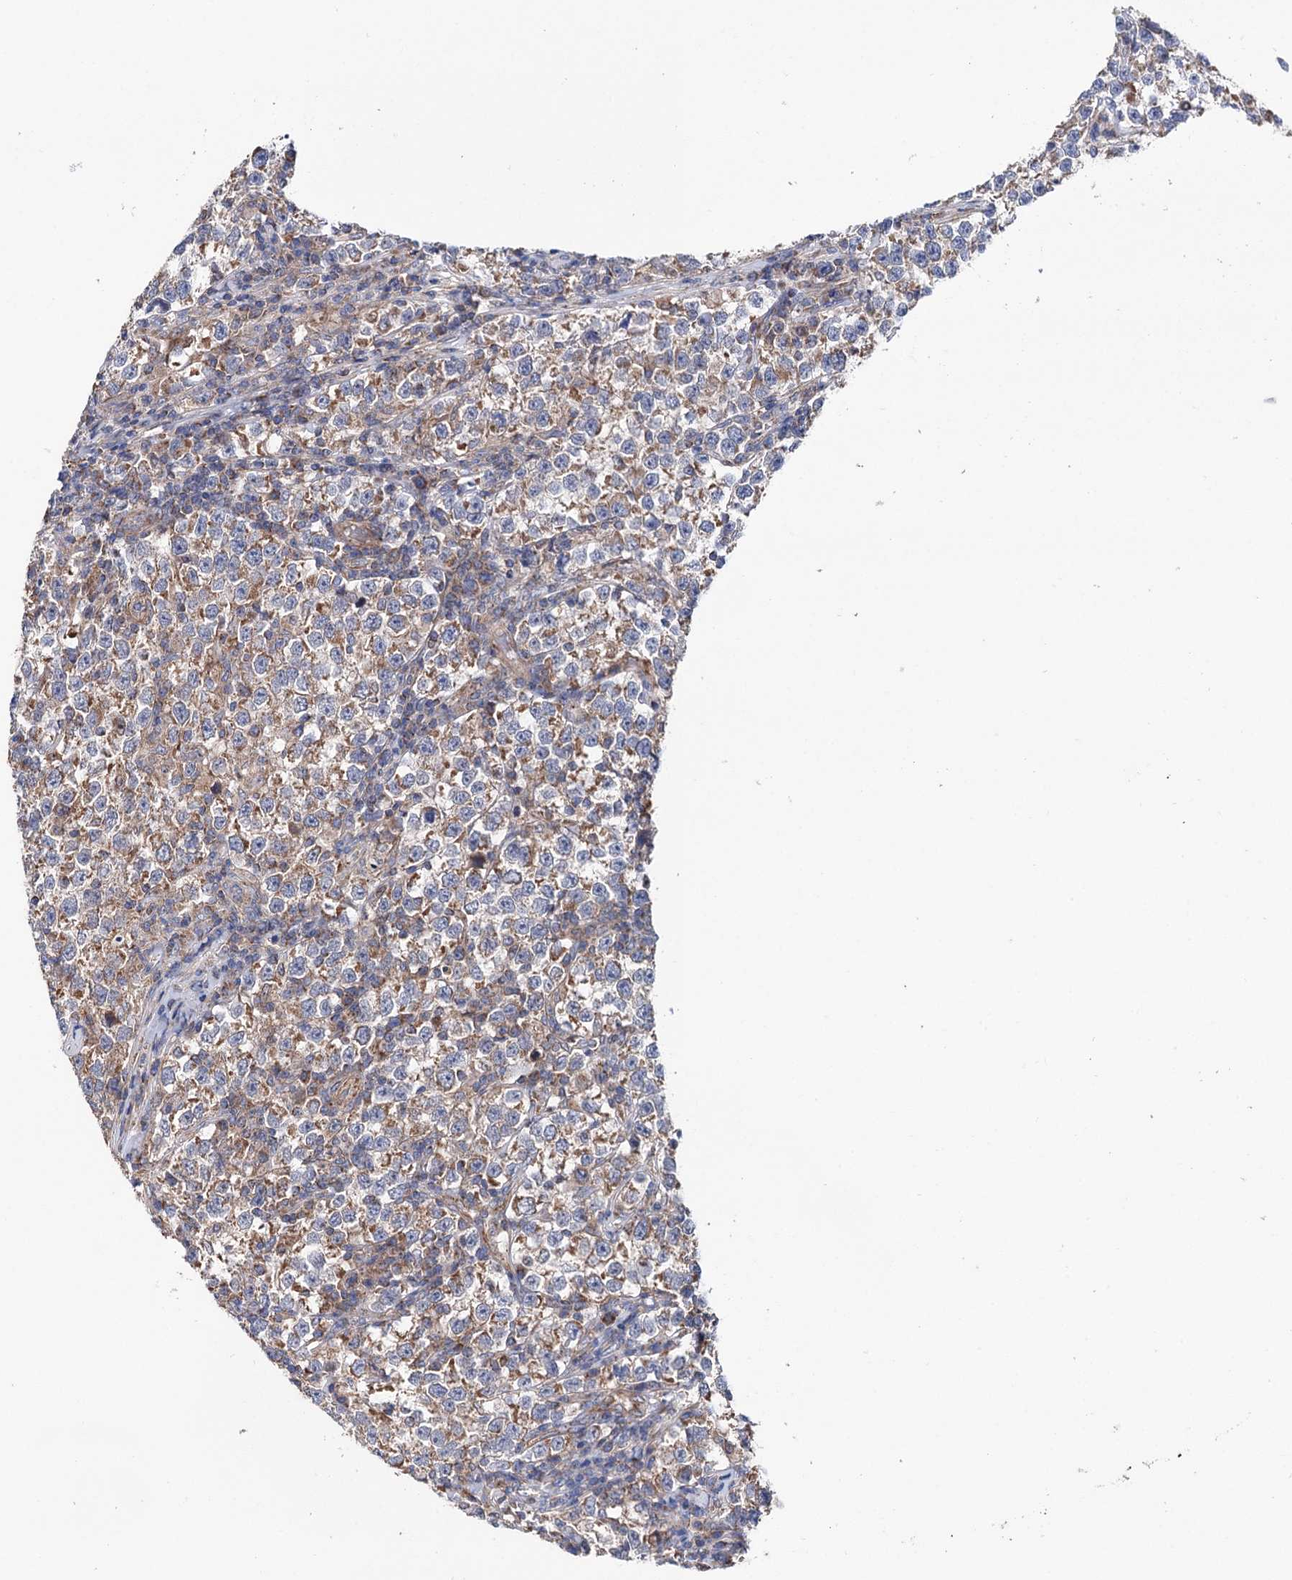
{"staining": {"intensity": "moderate", "quantity": "25%-75%", "location": "cytoplasmic/membranous"}, "tissue": "testis cancer", "cell_type": "Tumor cells", "image_type": "cancer", "snomed": [{"axis": "morphology", "description": "Normal tissue, NOS"}, {"axis": "morphology", "description": "Seminoma, NOS"}, {"axis": "topography", "description": "Testis"}], "caption": "Seminoma (testis) stained with DAB (3,3'-diaminobenzidine) immunohistochemistry (IHC) shows medium levels of moderate cytoplasmic/membranous staining in approximately 25%-75% of tumor cells.", "gene": "SUCLA2", "patient": {"sex": "male", "age": 43}}